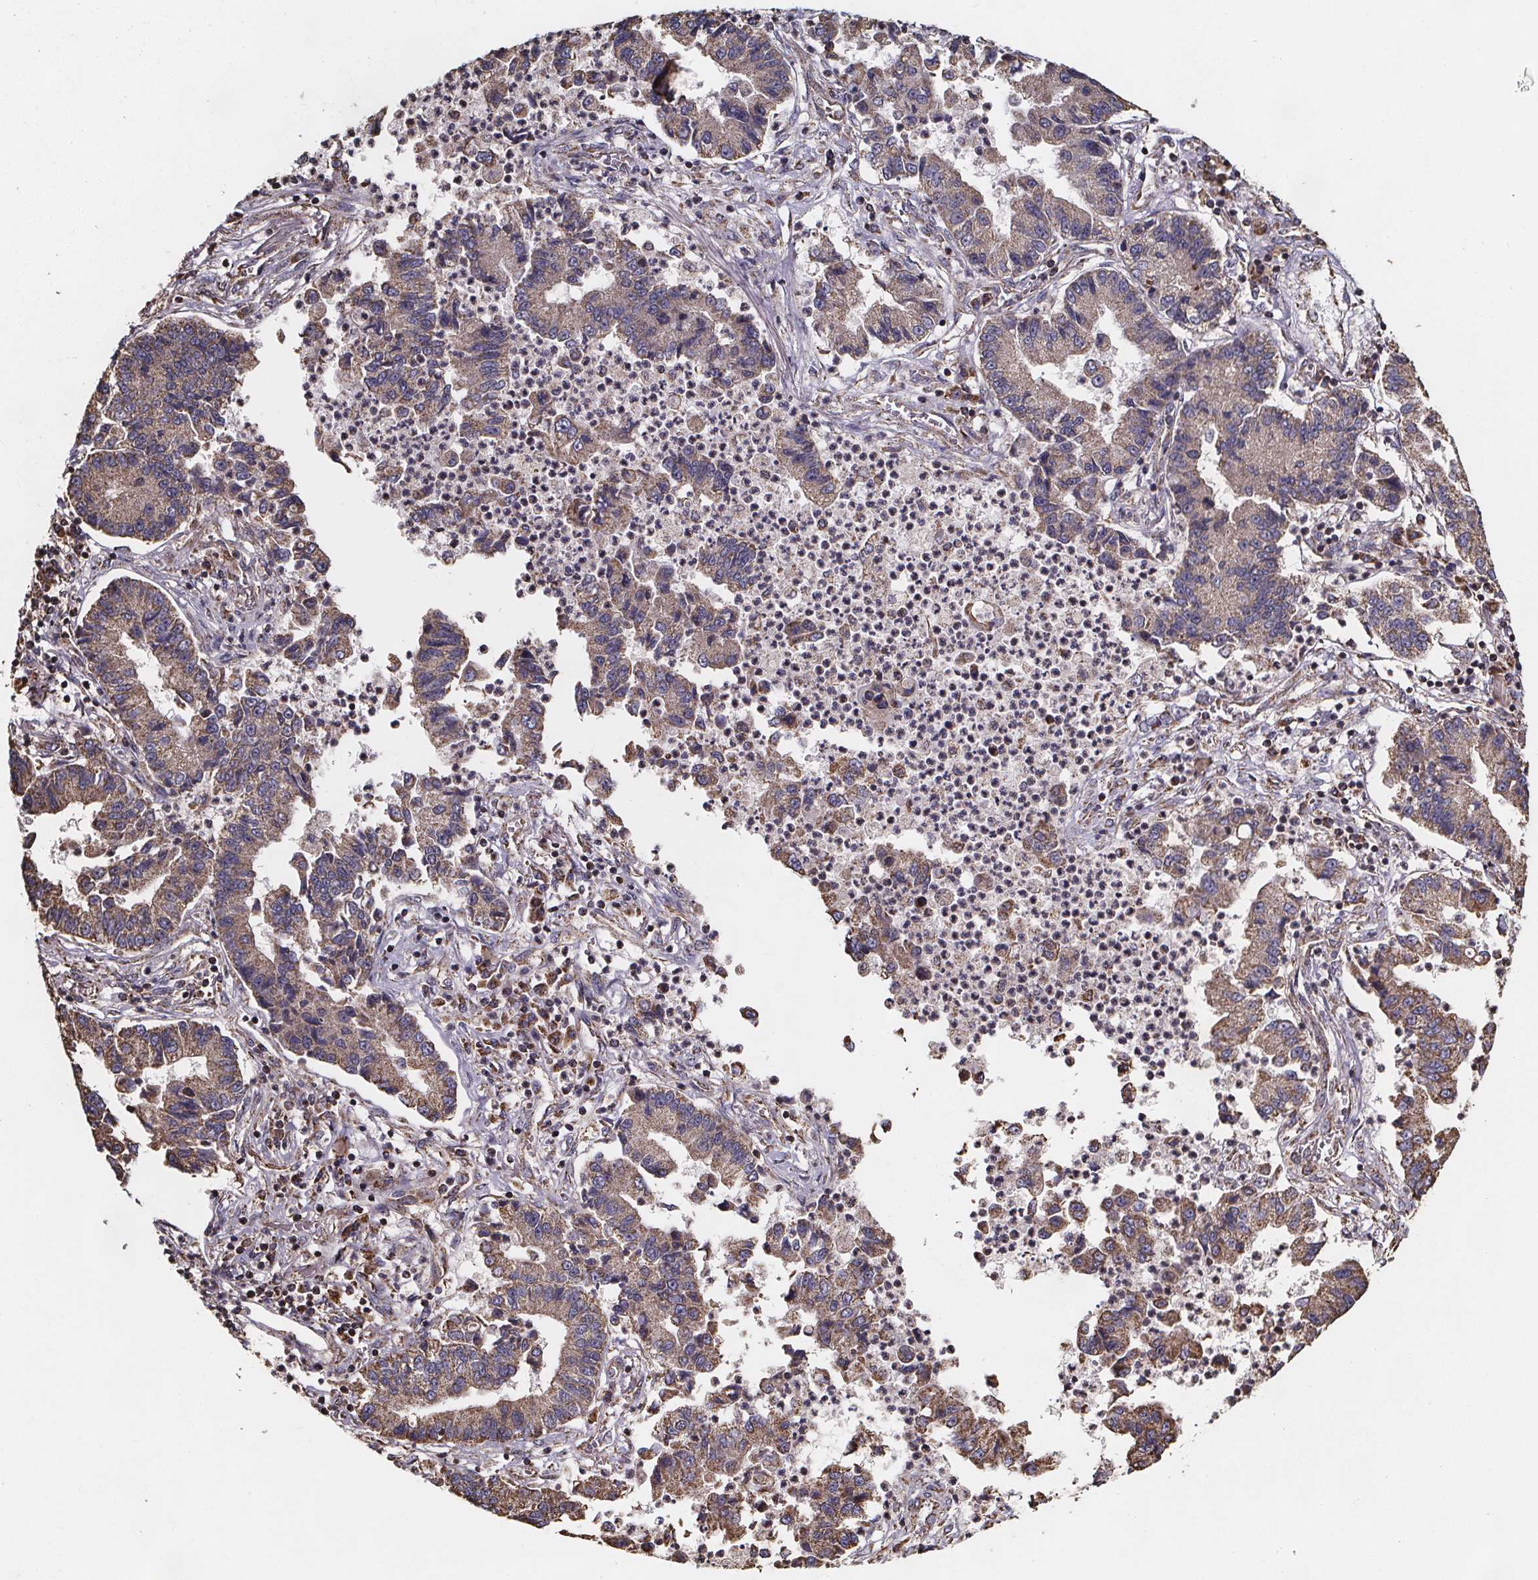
{"staining": {"intensity": "weak", "quantity": ">75%", "location": "cytoplasmic/membranous"}, "tissue": "lung cancer", "cell_type": "Tumor cells", "image_type": "cancer", "snomed": [{"axis": "morphology", "description": "Adenocarcinoma, NOS"}, {"axis": "topography", "description": "Lung"}], "caption": "Immunohistochemistry (IHC) (DAB (3,3'-diaminobenzidine)) staining of human lung cancer exhibits weak cytoplasmic/membranous protein positivity in approximately >75% of tumor cells.", "gene": "SLC35D2", "patient": {"sex": "female", "age": 57}}